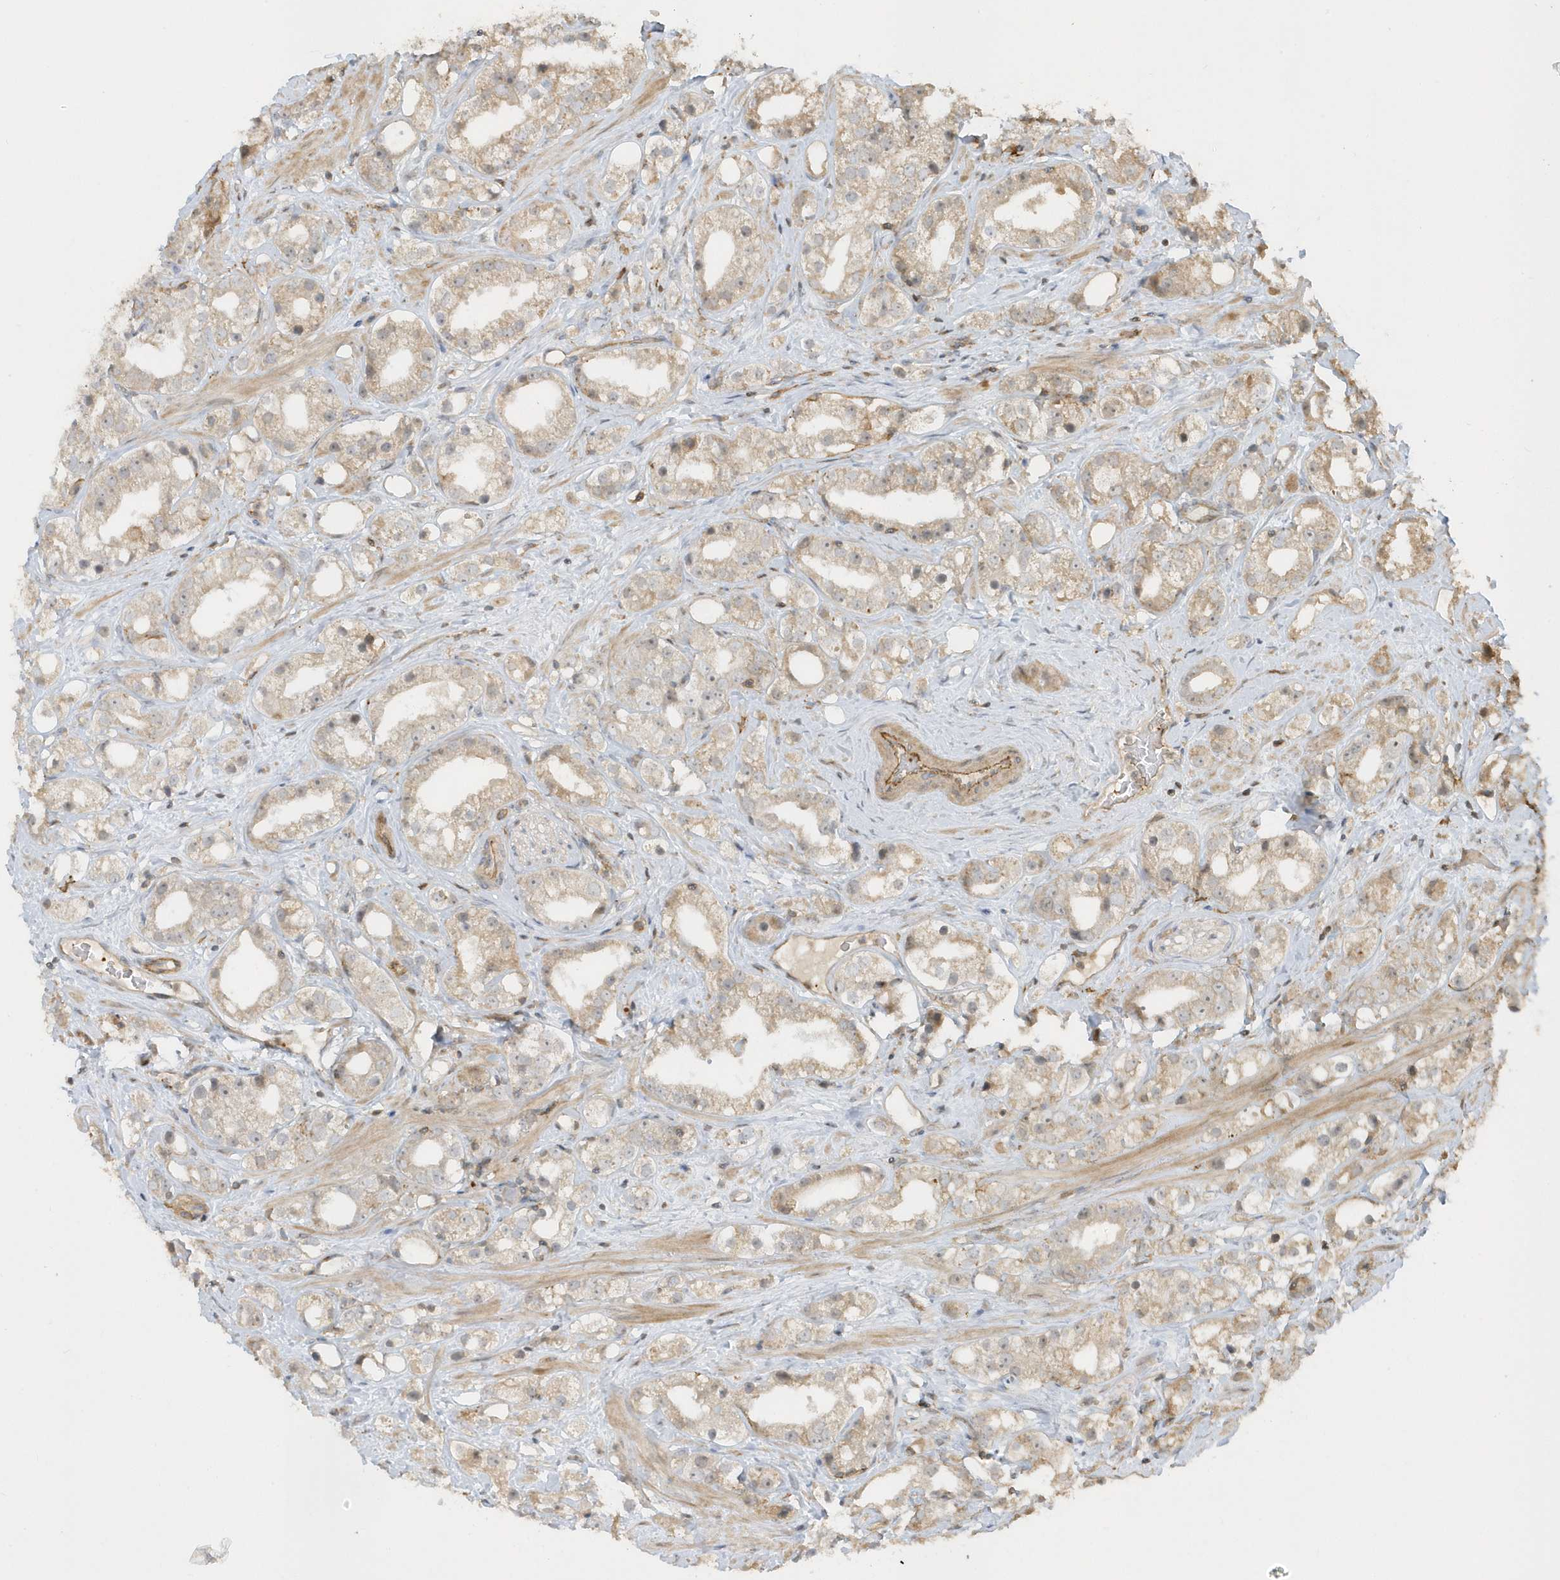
{"staining": {"intensity": "weak", "quantity": ">75%", "location": "cytoplasmic/membranous"}, "tissue": "prostate cancer", "cell_type": "Tumor cells", "image_type": "cancer", "snomed": [{"axis": "morphology", "description": "Adenocarcinoma, NOS"}, {"axis": "topography", "description": "Prostate"}], "caption": "Prostate cancer (adenocarcinoma) stained with IHC demonstrates weak cytoplasmic/membranous staining in about >75% of tumor cells. The protein of interest is stained brown, and the nuclei are stained in blue (DAB (3,3'-diaminobenzidine) IHC with brightfield microscopy, high magnification).", "gene": "ZBTB8A", "patient": {"sex": "male", "age": 79}}